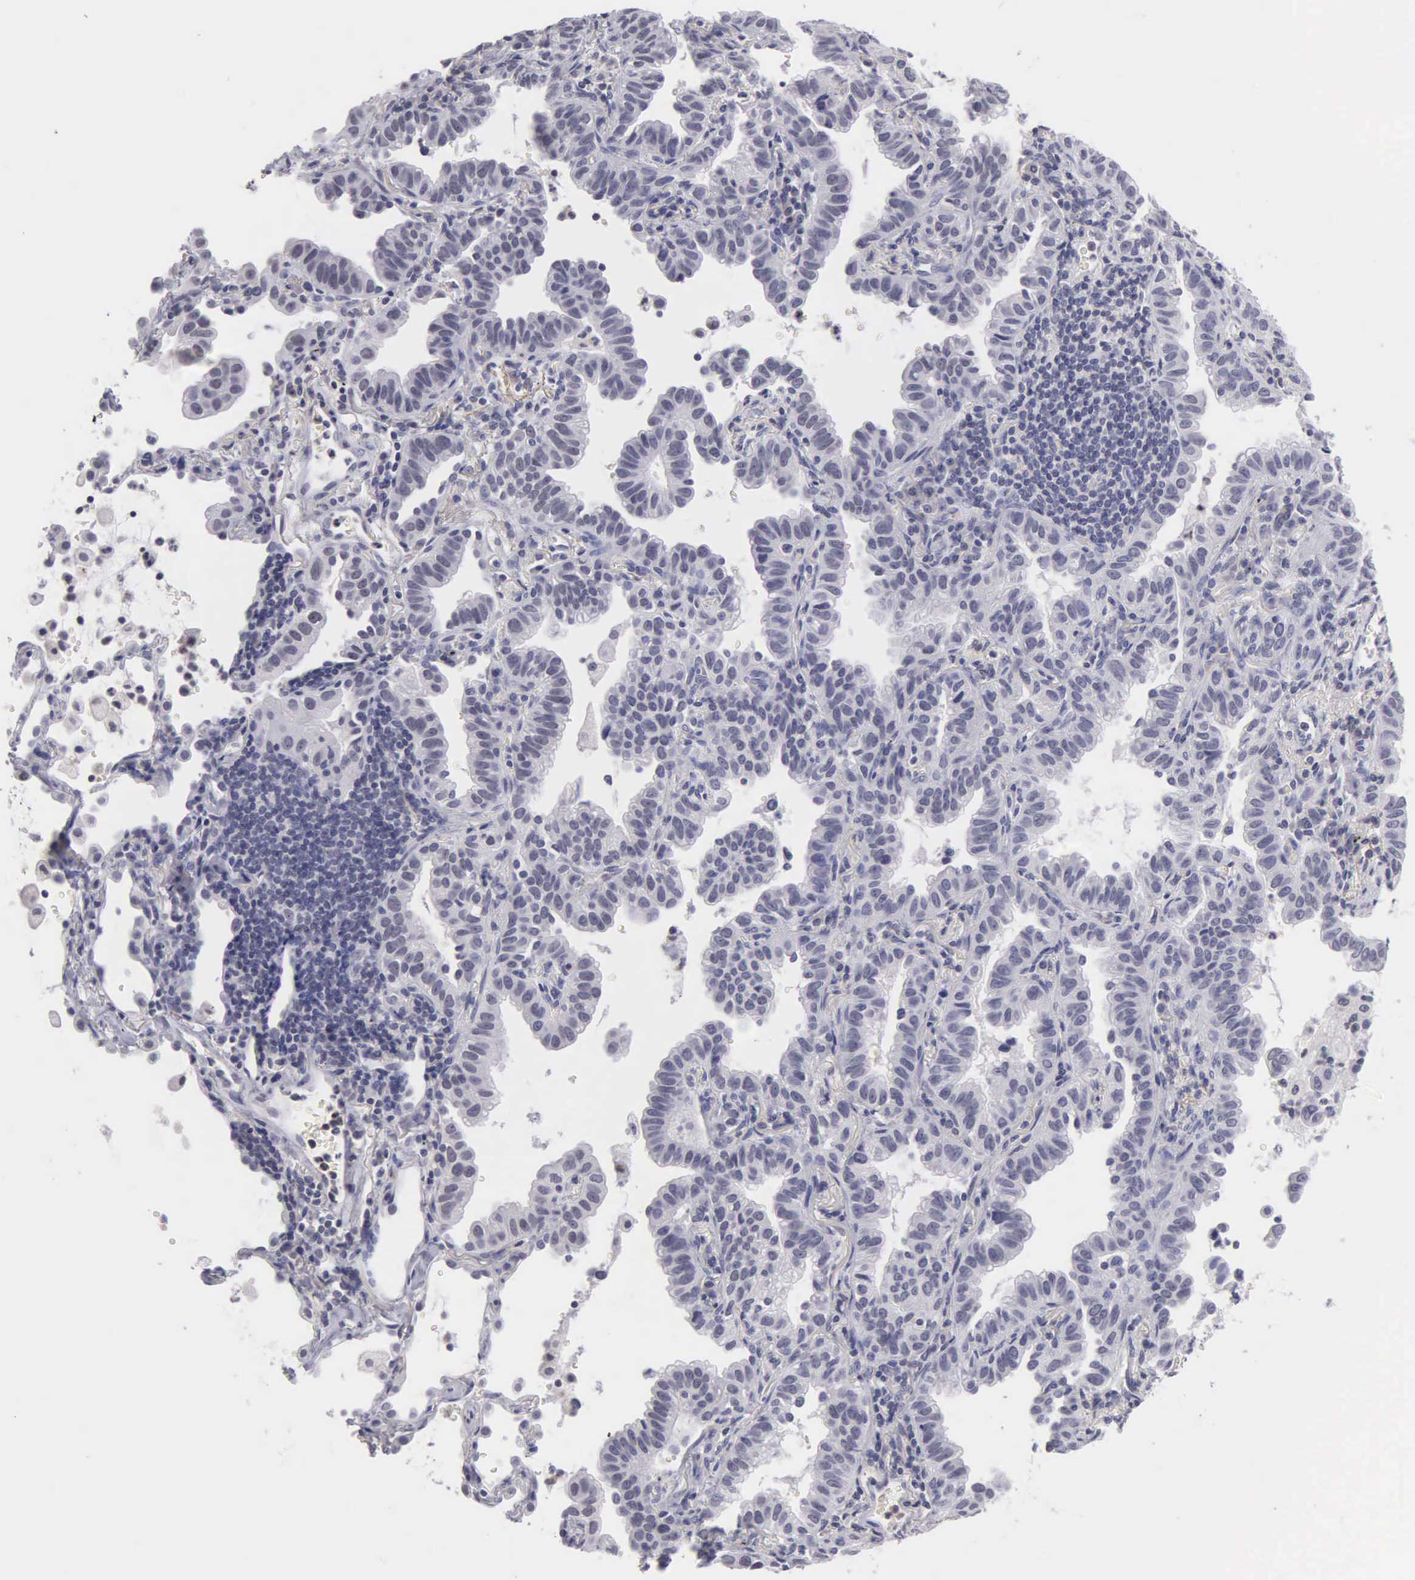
{"staining": {"intensity": "negative", "quantity": "none", "location": "none"}, "tissue": "lung cancer", "cell_type": "Tumor cells", "image_type": "cancer", "snomed": [{"axis": "morphology", "description": "Adenocarcinoma, NOS"}, {"axis": "topography", "description": "Lung"}], "caption": "Photomicrograph shows no protein staining in tumor cells of lung cancer (adenocarcinoma) tissue. (DAB IHC with hematoxylin counter stain).", "gene": "BRD1", "patient": {"sex": "female", "age": 50}}